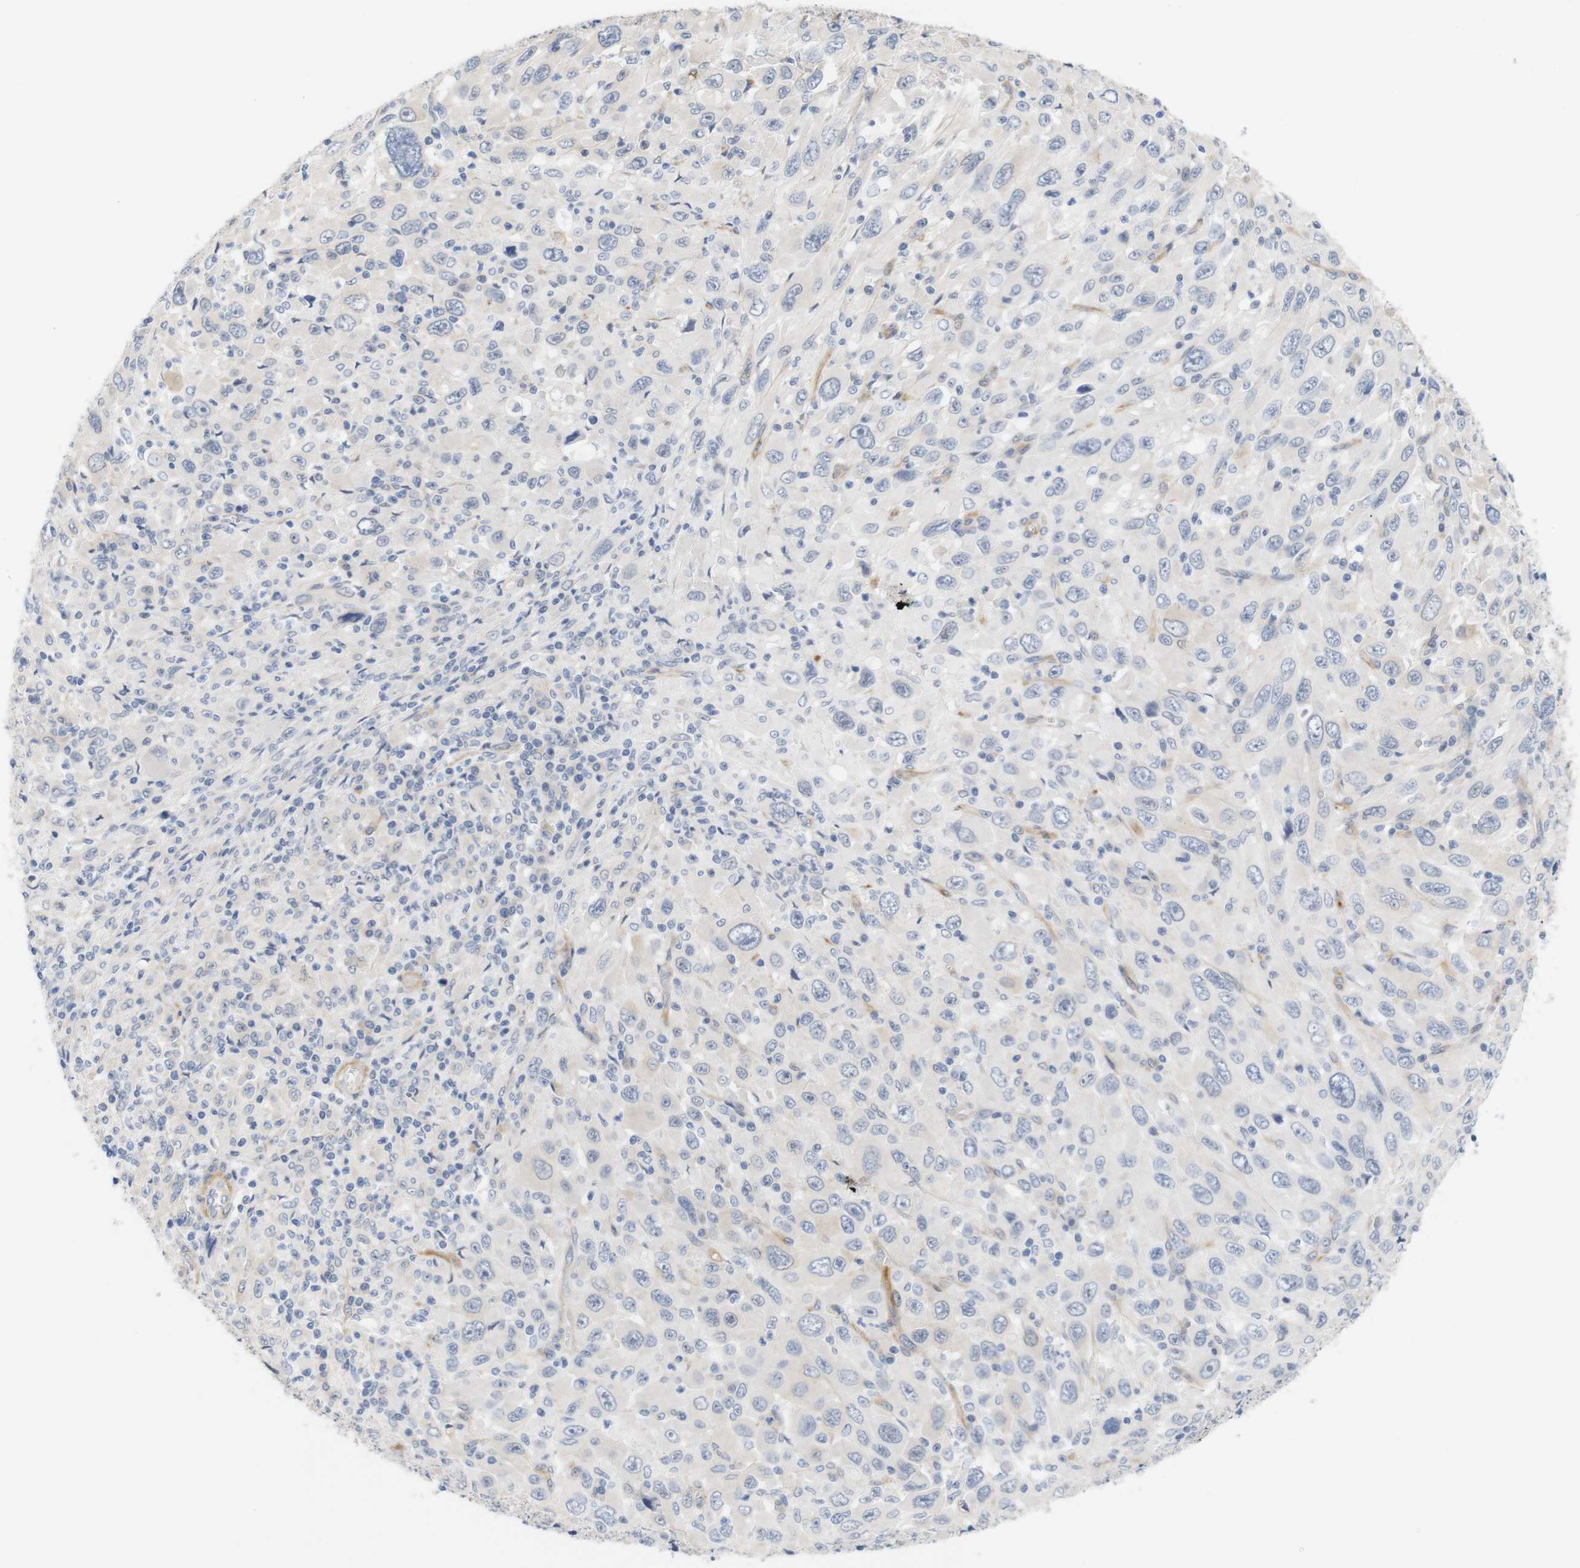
{"staining": {"intensity": "negative", "quantity": "none", "location": "none"}, "tissue": "melanoma", "cell_type": "Tumor cells", "image_type": "cancer", "snomed": [{"axis": "morphology", "description": "Malignant melanoma, Metastatic site"}, {"axis": "topography", "description": "Skin"}], "caption": "Tumor cells are negative for brown protein staining in melanoma. (IHC, brightfield microscopy, high magnification).", "gene": "STMN3", "patient": {"sex": "female", "age": 56}}